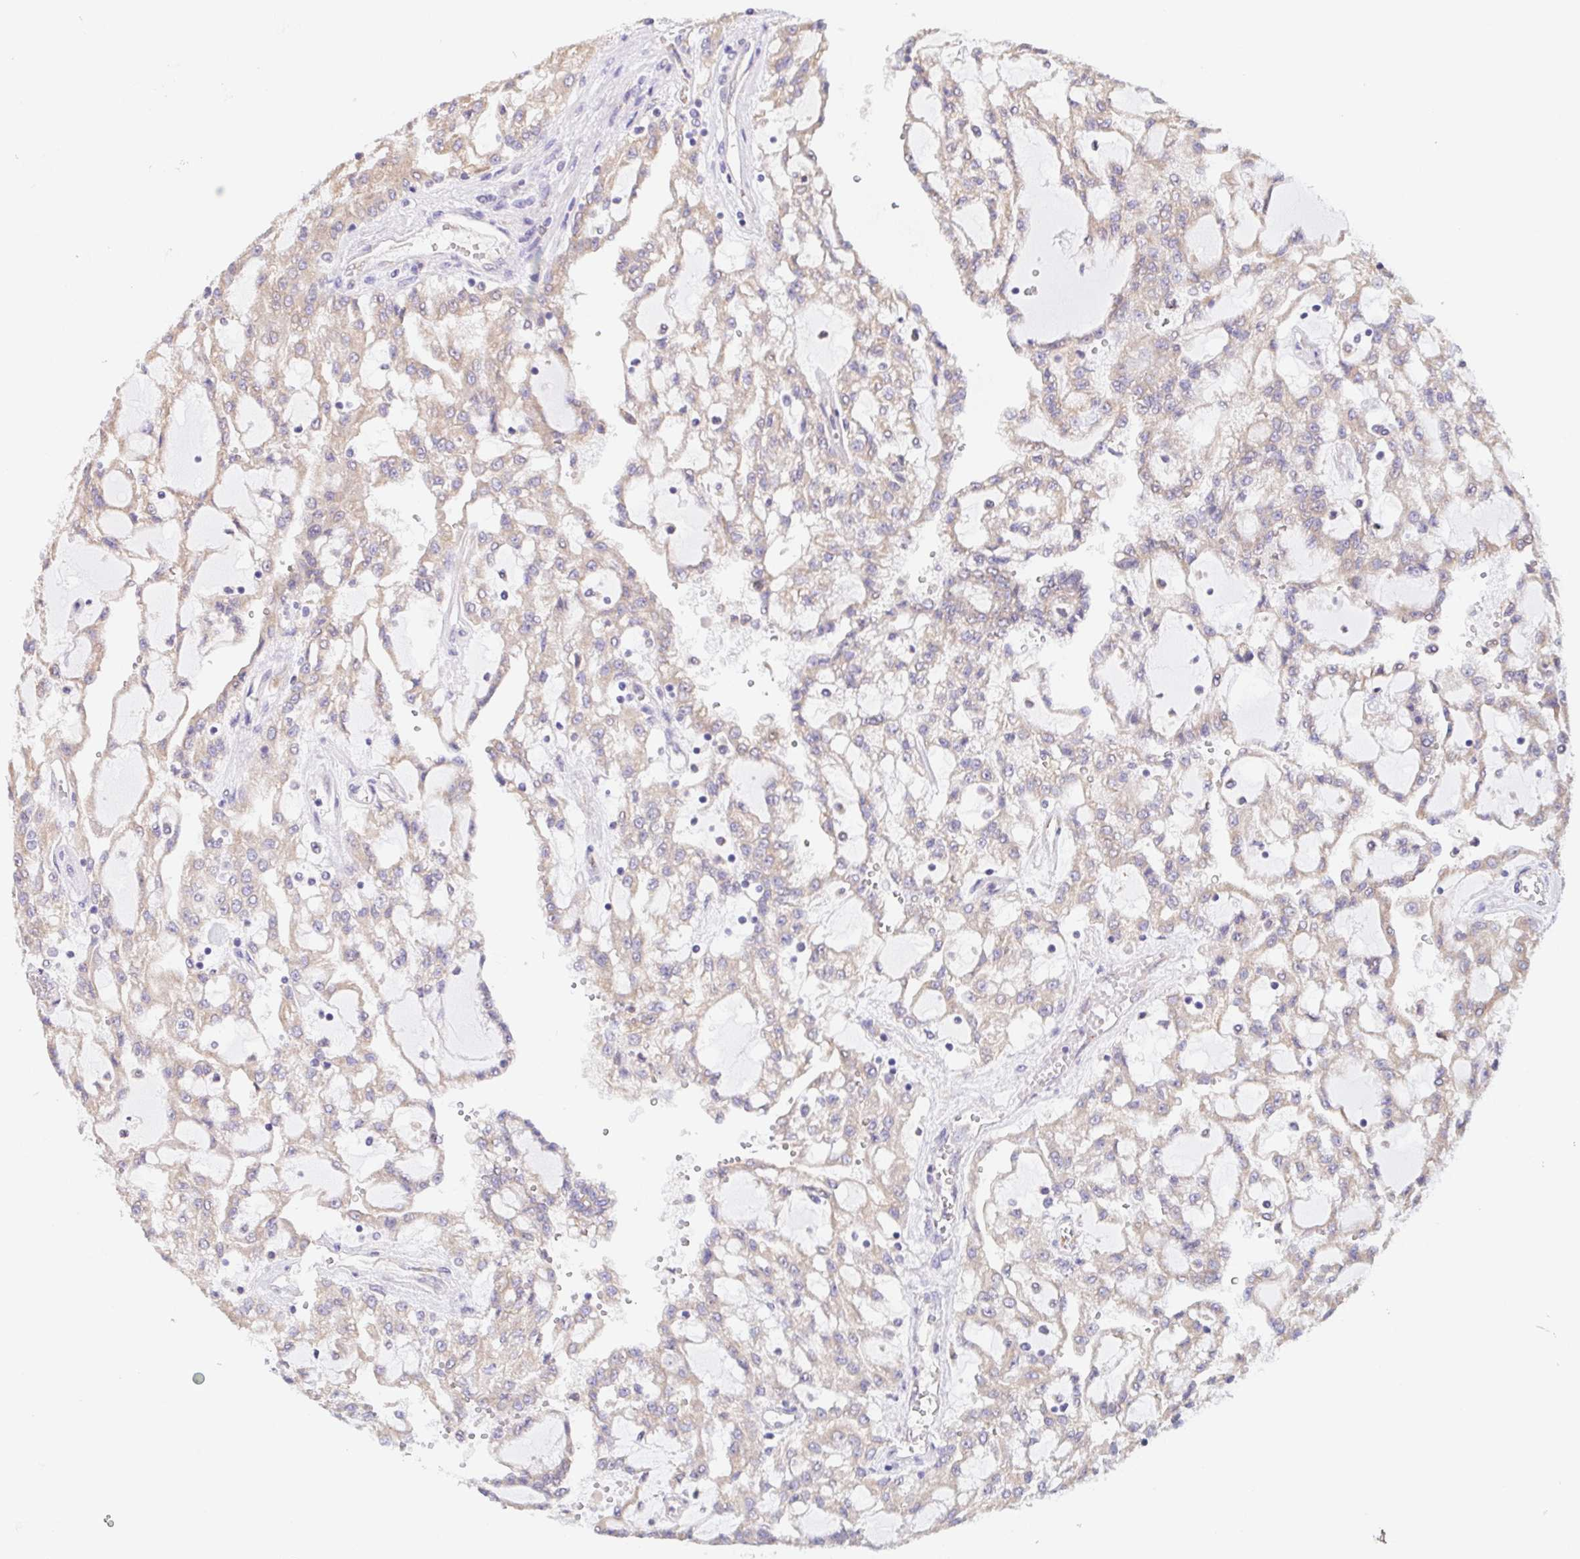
{"staining": {"intensity": "weak", "quantity": ">75%", "location": "cytoplasmic/membranous"}, "tissue": "renal cancer", "cell_type": "Tumor cells", "image_type": "cancer", "snomed": [{"axis": "morphology", "description": "Adenocarcinoma, NOS"}, {"axis": "topography", "description": "Kidney"}], "caption": "Immunohistochemical staining of renal cancer (adenocarcinoma) reveals low levels of weak cytoplasmic/membranous expression in about >75% of tumor cells. The protein is shown in brown color, while the nuclei are stained blue.", "gene": "ADAM8", "patient": {"sex": "male", "age": 63}}